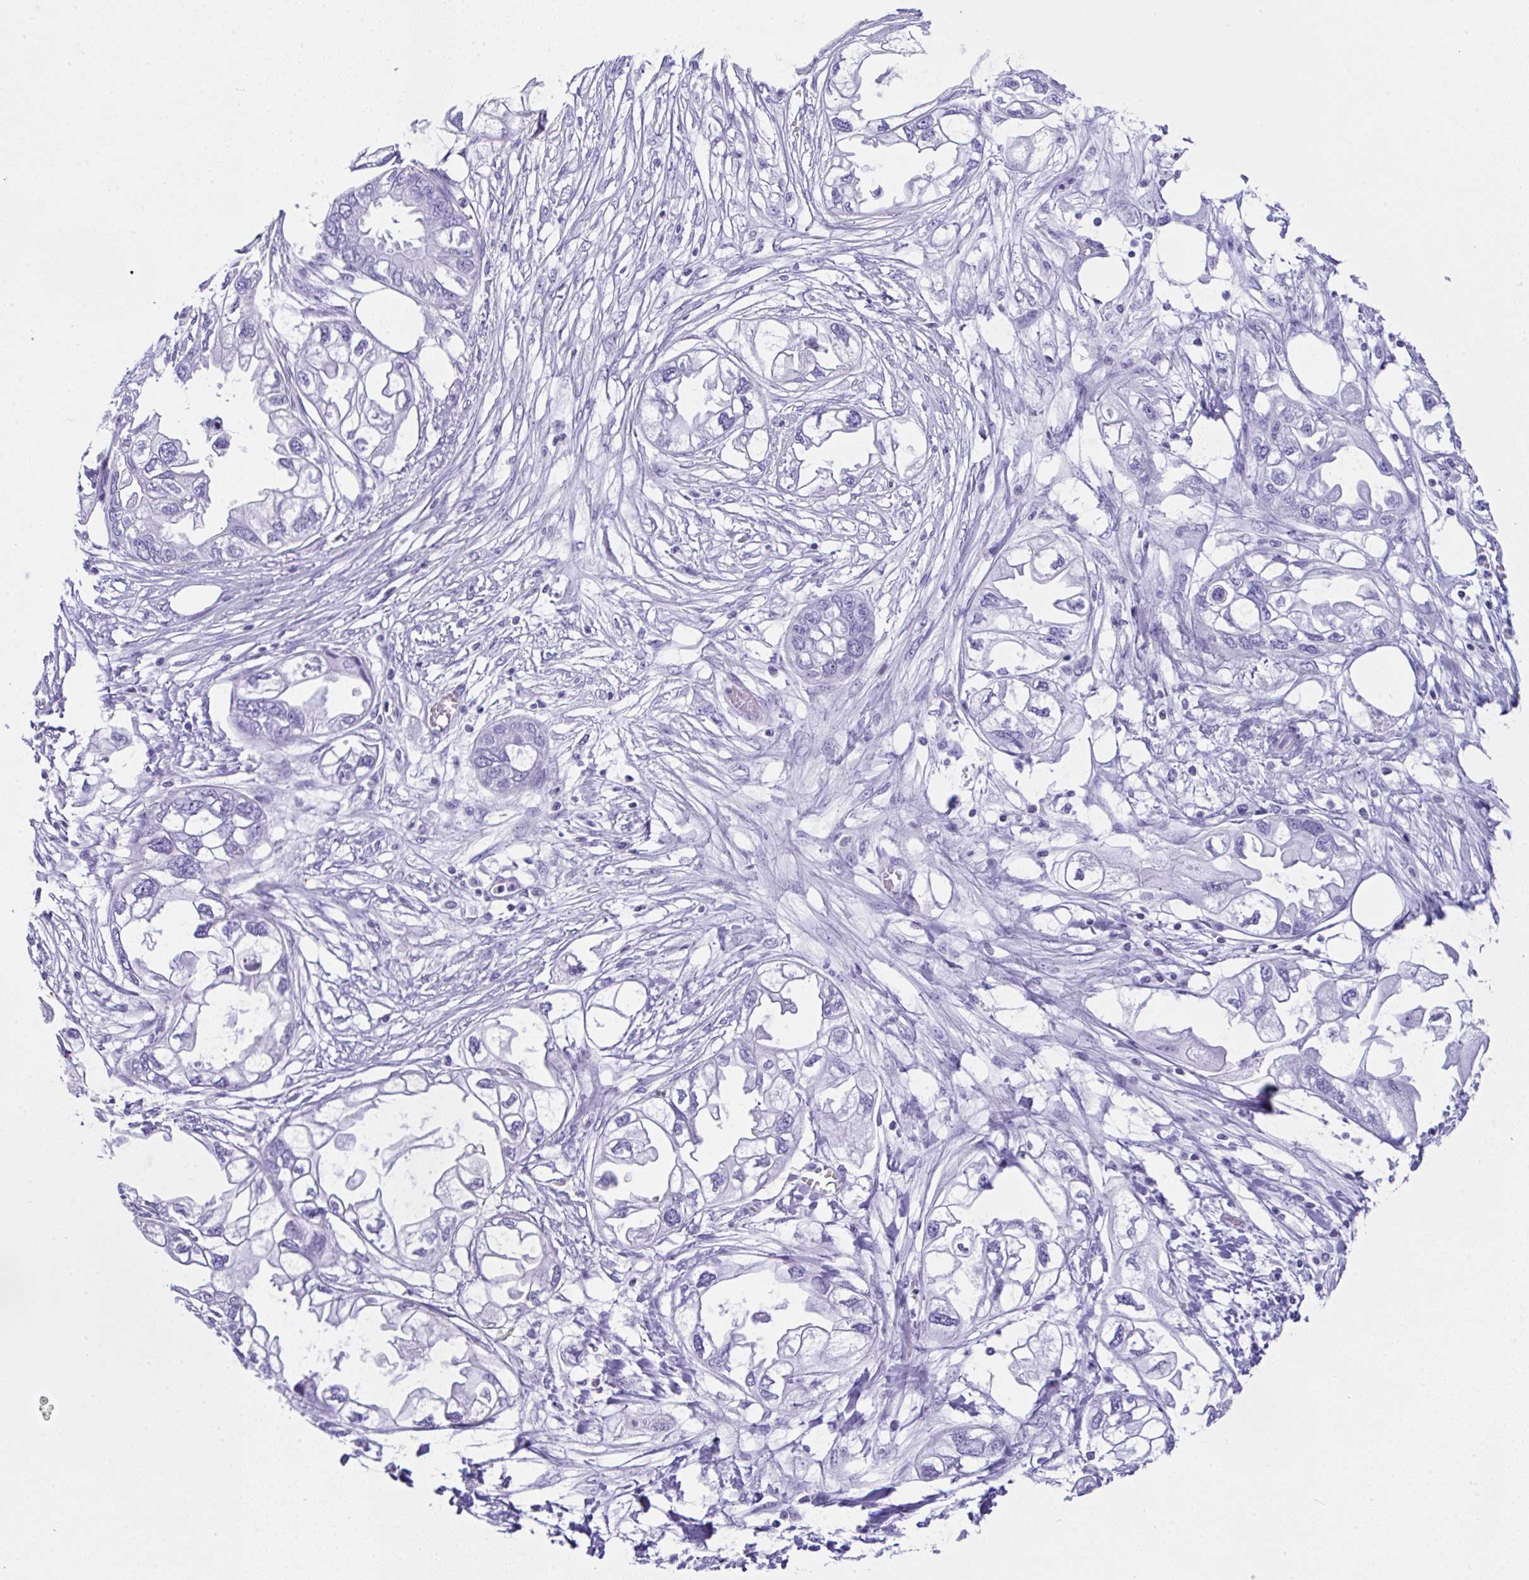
{"staining": {"intensity": "negative", "quantity": "none", "location": "none"}, "tissue": "endometrial cancer", "cell_type": "Tumor cells", "image_type": "cancer", "snomed": [{"axis": "morphology", "description": "Adenocarcinoma, NOS"}, {"axis": "morphology", "description": "Adenocarcinoma, metastatic, NOS"}, {"axis": "topography", "description": "Adipose tissue"}, {"axis": "topography", "description": "Endometrium"}], "caption": "An immunohistochemistry (IHC) histopathology image of endometrial cancer (adenocarcinoma) is shown. There is no staining in tumor cells of endometrial cancer (adenocarcinoma).", "gene": "KRT27", "patient": {"sex": "female", "age": 67}}